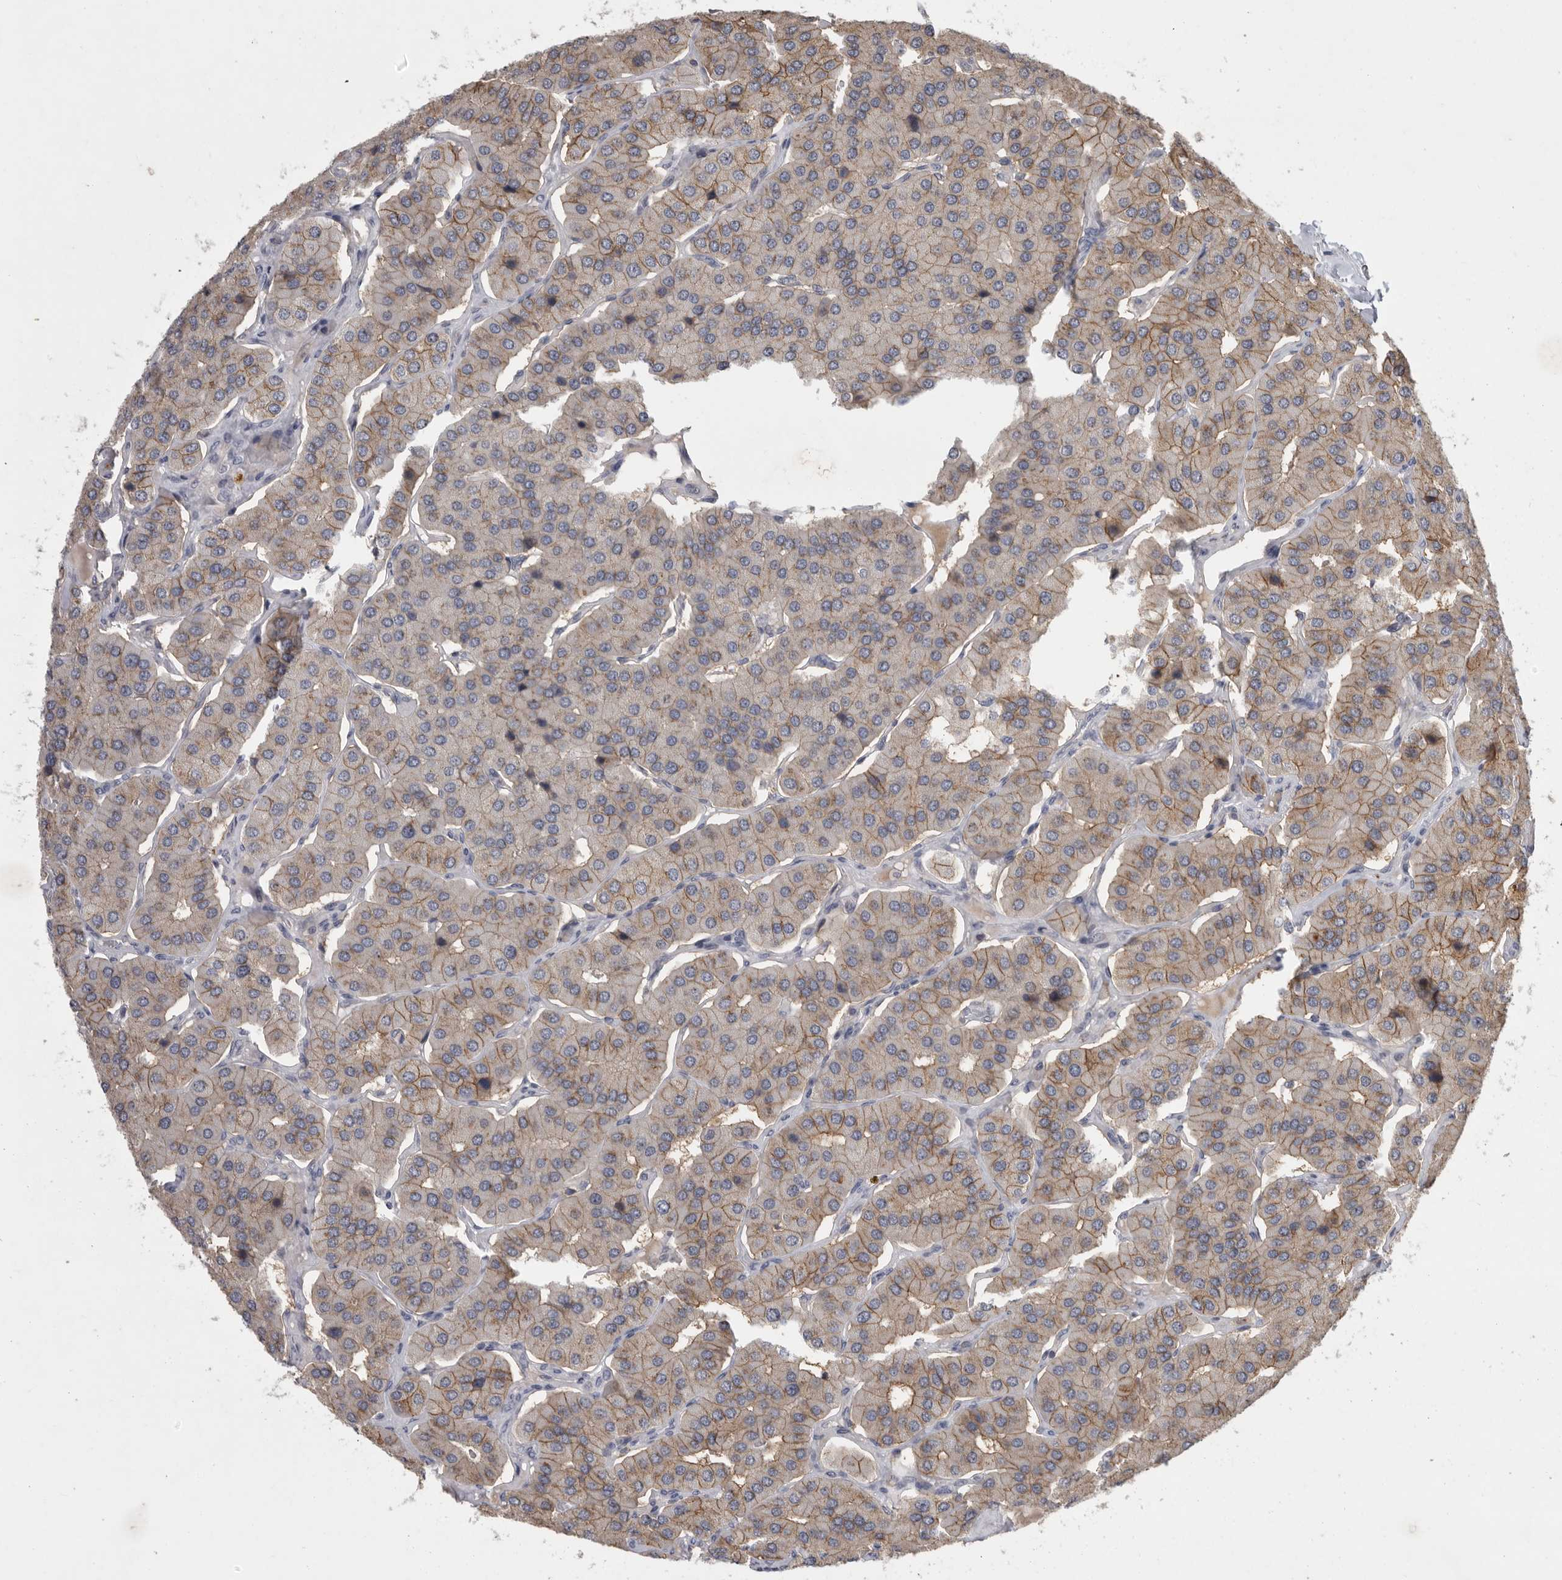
{"staining": {"intensity": "moderate", "quantity": ">75%", "location": "cytoplasmic/membranous"}, "tissue": "parathyroid gland", "cell_type": "Glandular cells", "image_type": "normal", "snomed": [{"axis": "morphology", "description": "Normal tissue, NOS"}, {"axis": "morphology", "description": "Adenoma, NOS"}, {"axis": "topography", "description": "Parathyroid gland"}], "caption": "Immunohistochemical staining of normal parathyroid gland demonstrates medium levels of moderate cytoplasmic/membranous positivity in about >75% of glandular cells. (Brightfield microscopy of DAB IHC at high magnification).", "gene": "MAN2A1", "patient": {"sex": "female", "age": 86}}